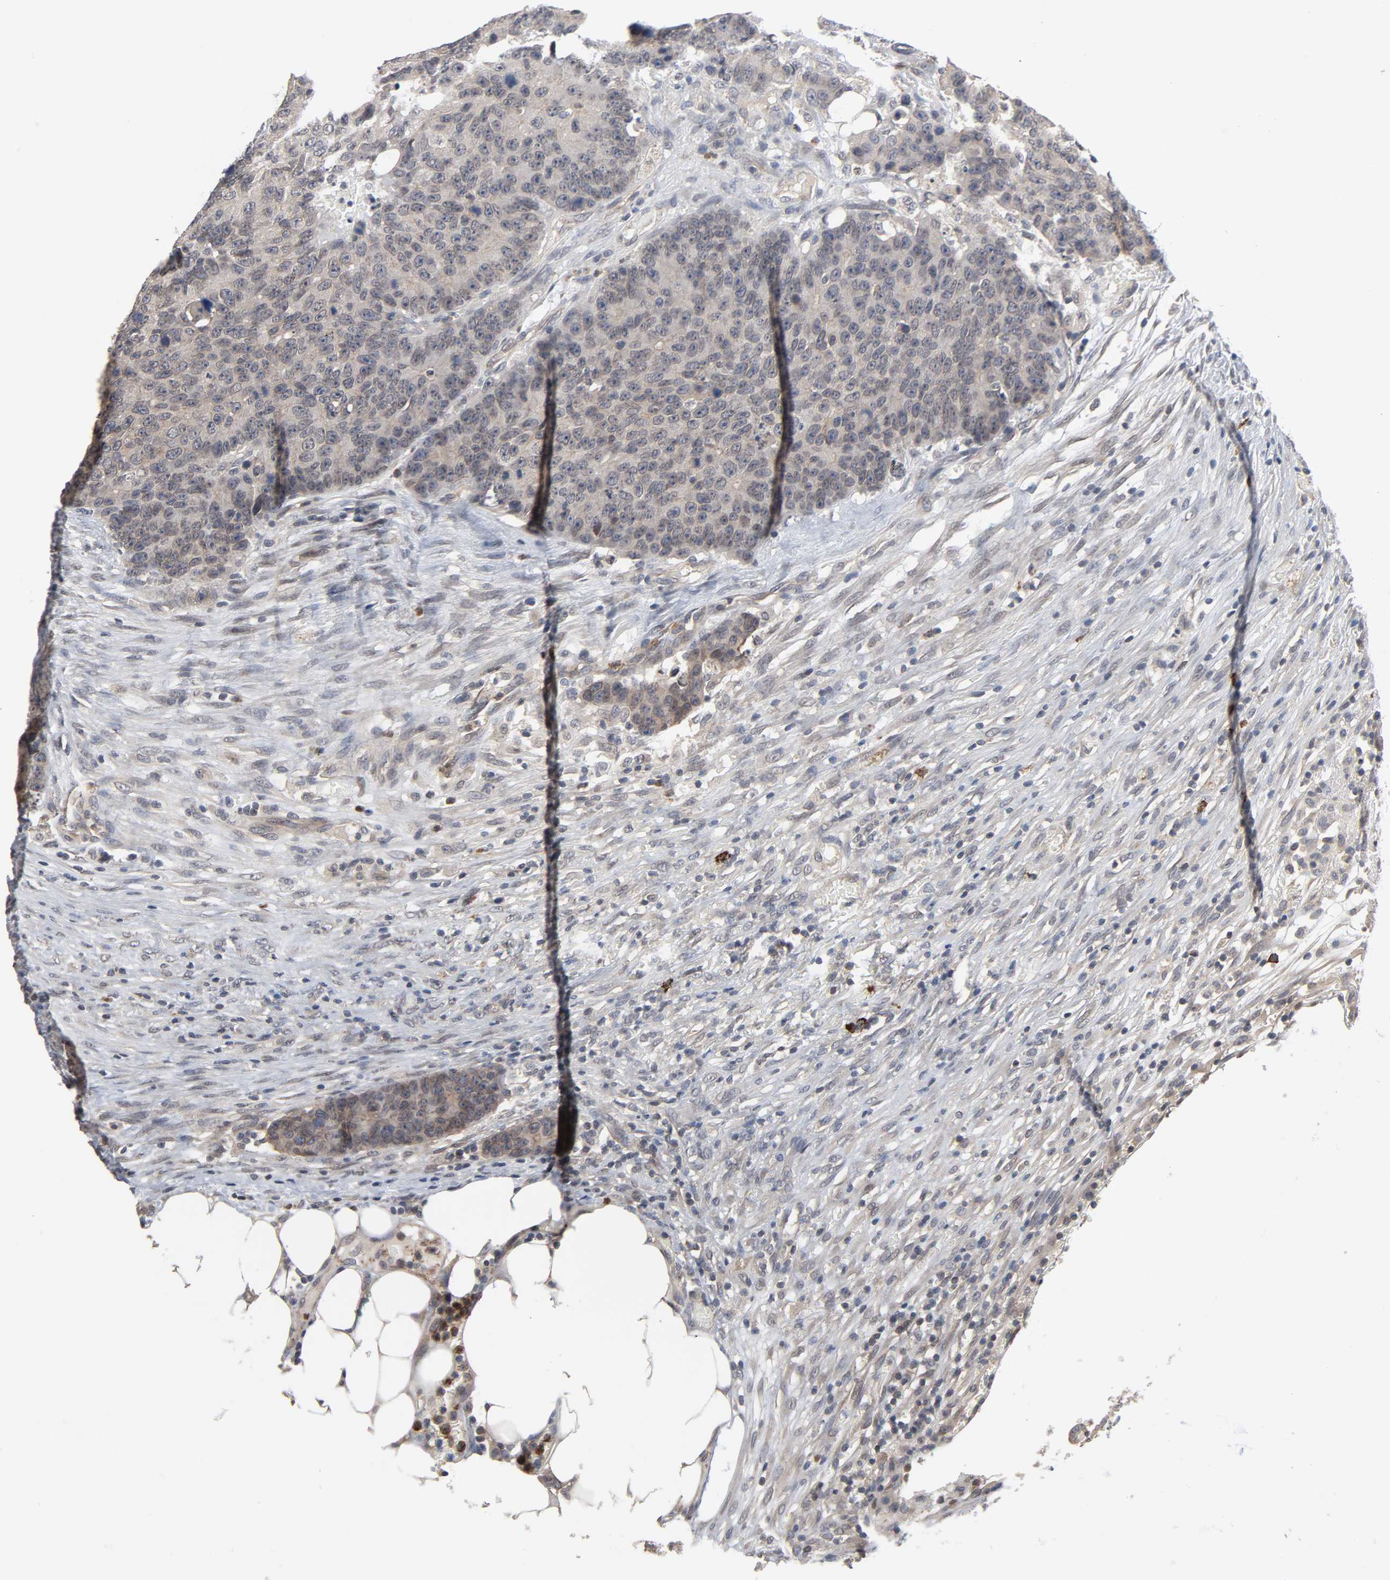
{"staining": {"intensity": "weak", "quantity": ">75%", "location": "cytoplasmic/membranous"}, "tissue": "colorectal cancer", "cell_type": "Tumor cells", "image_type": "cancer", "snomed": [{"axis": "morphology", "description": "Adenocarcinoma, NOS"}, {"axis": "topography", "description": "Colon"}], "caption": "Immunohistochemical staining of adenocarcinoma (colorectal) reveals low levels of weak cytoplasmic/membranous protein staining in about >75% of tumor cells. (Stains: DAB (3,3'-diaminobenzidine) in brown, nuclei in blue, Microscopy: brightfield microscopy at high magnification).", "gene": "CCDC175", "patient": {"sex": "female", "age": 86}}